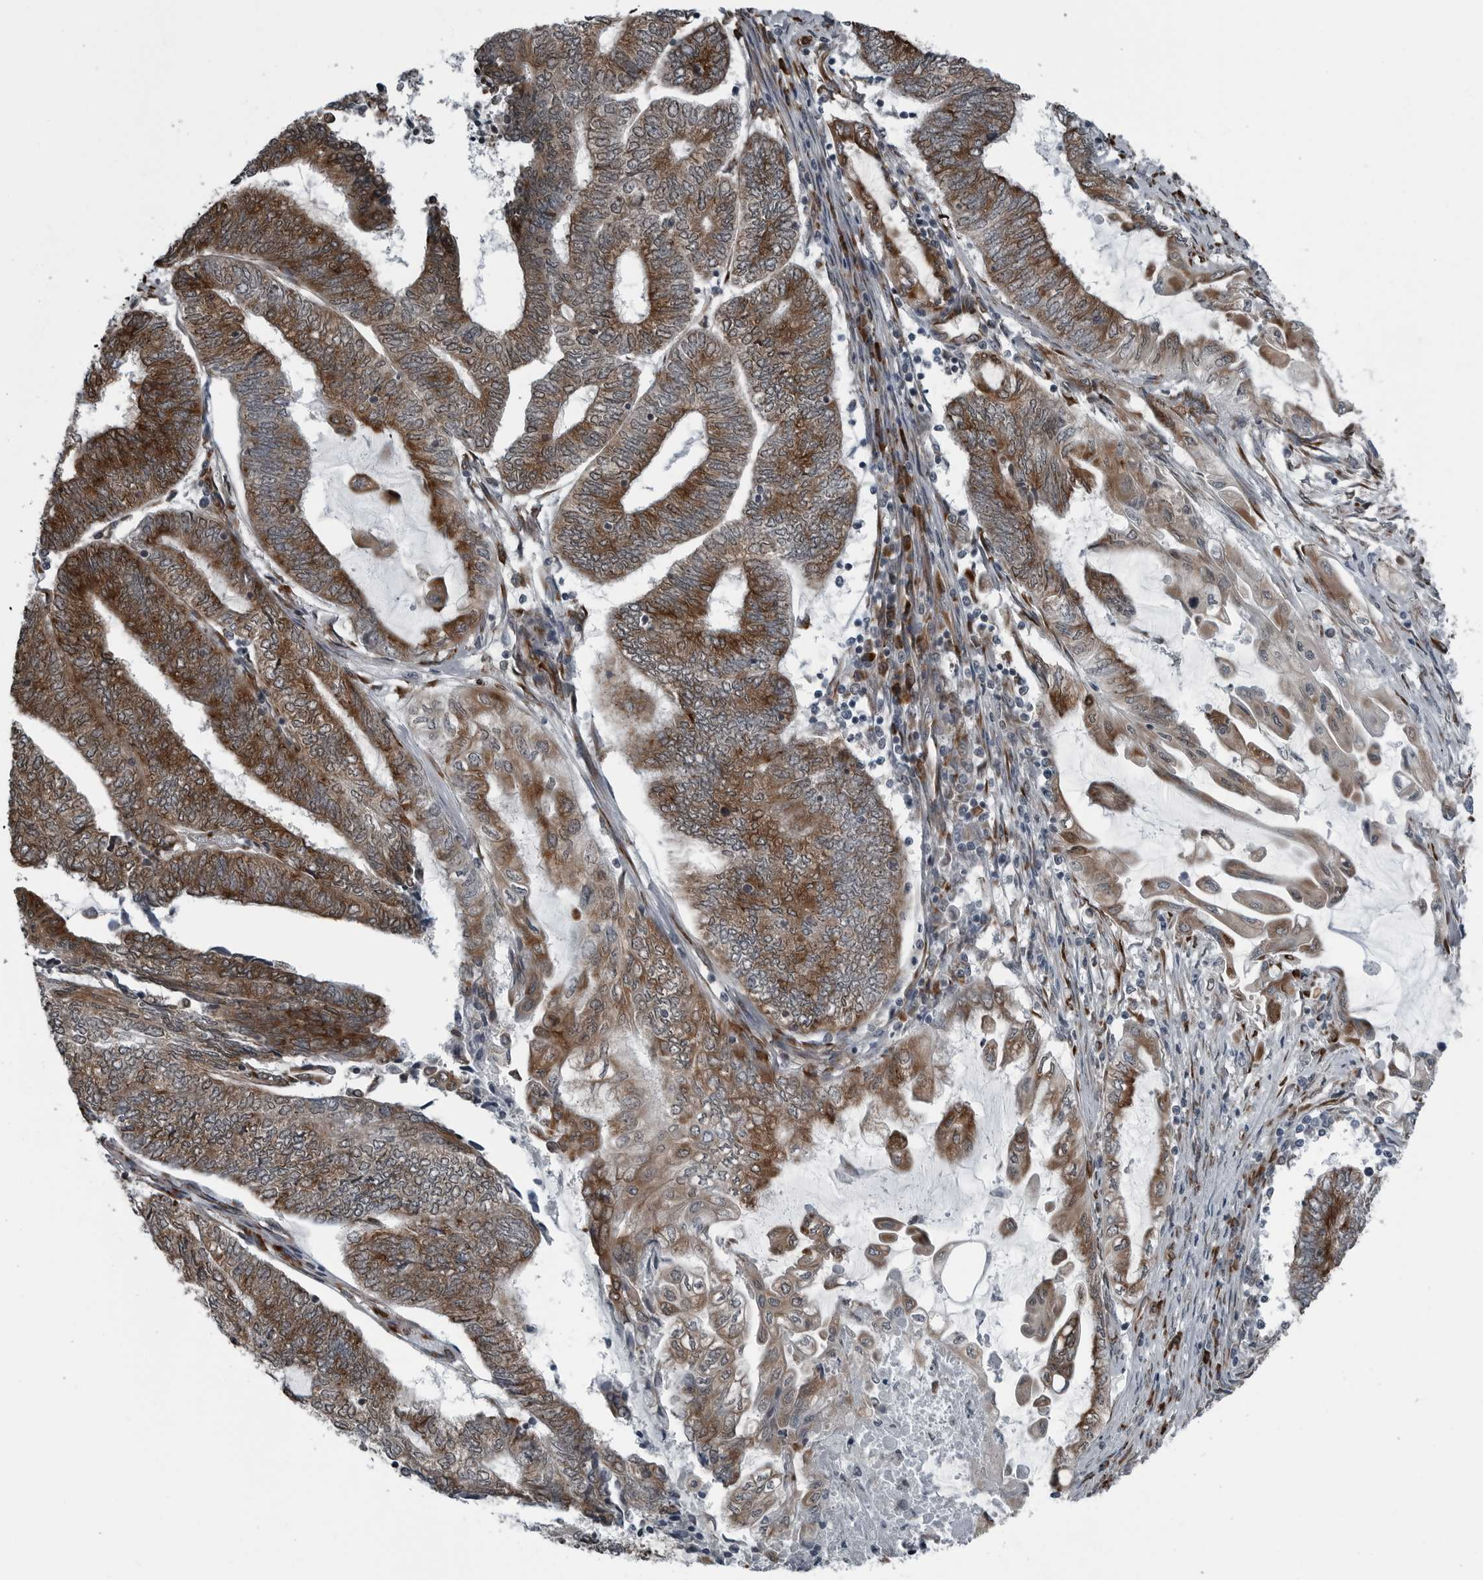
{"staining": {"intensity": "moderate", "quantity": ">75%", "location": "cytoplasmic/membranous"}, "tissue": "endometrial cancer", "cell_type": "Tumor cells", "image_type": "cancer", "snomed": [{"axis": "morphology", "description": "Adenocarcinoma, NOS"}, {"axis": "topography", "description": "Uterus"}, {"axis": "topography", "description": "Endometrium"}], "caption": "Tumor cells exhibit medium levels of moderate cytoplasmic/membranous positivity in approximately >75% of cells in endometrial cancer (adenocarcinoma).", "gene": "CEP85", "patient": {"sex": "female", "age": 70}}